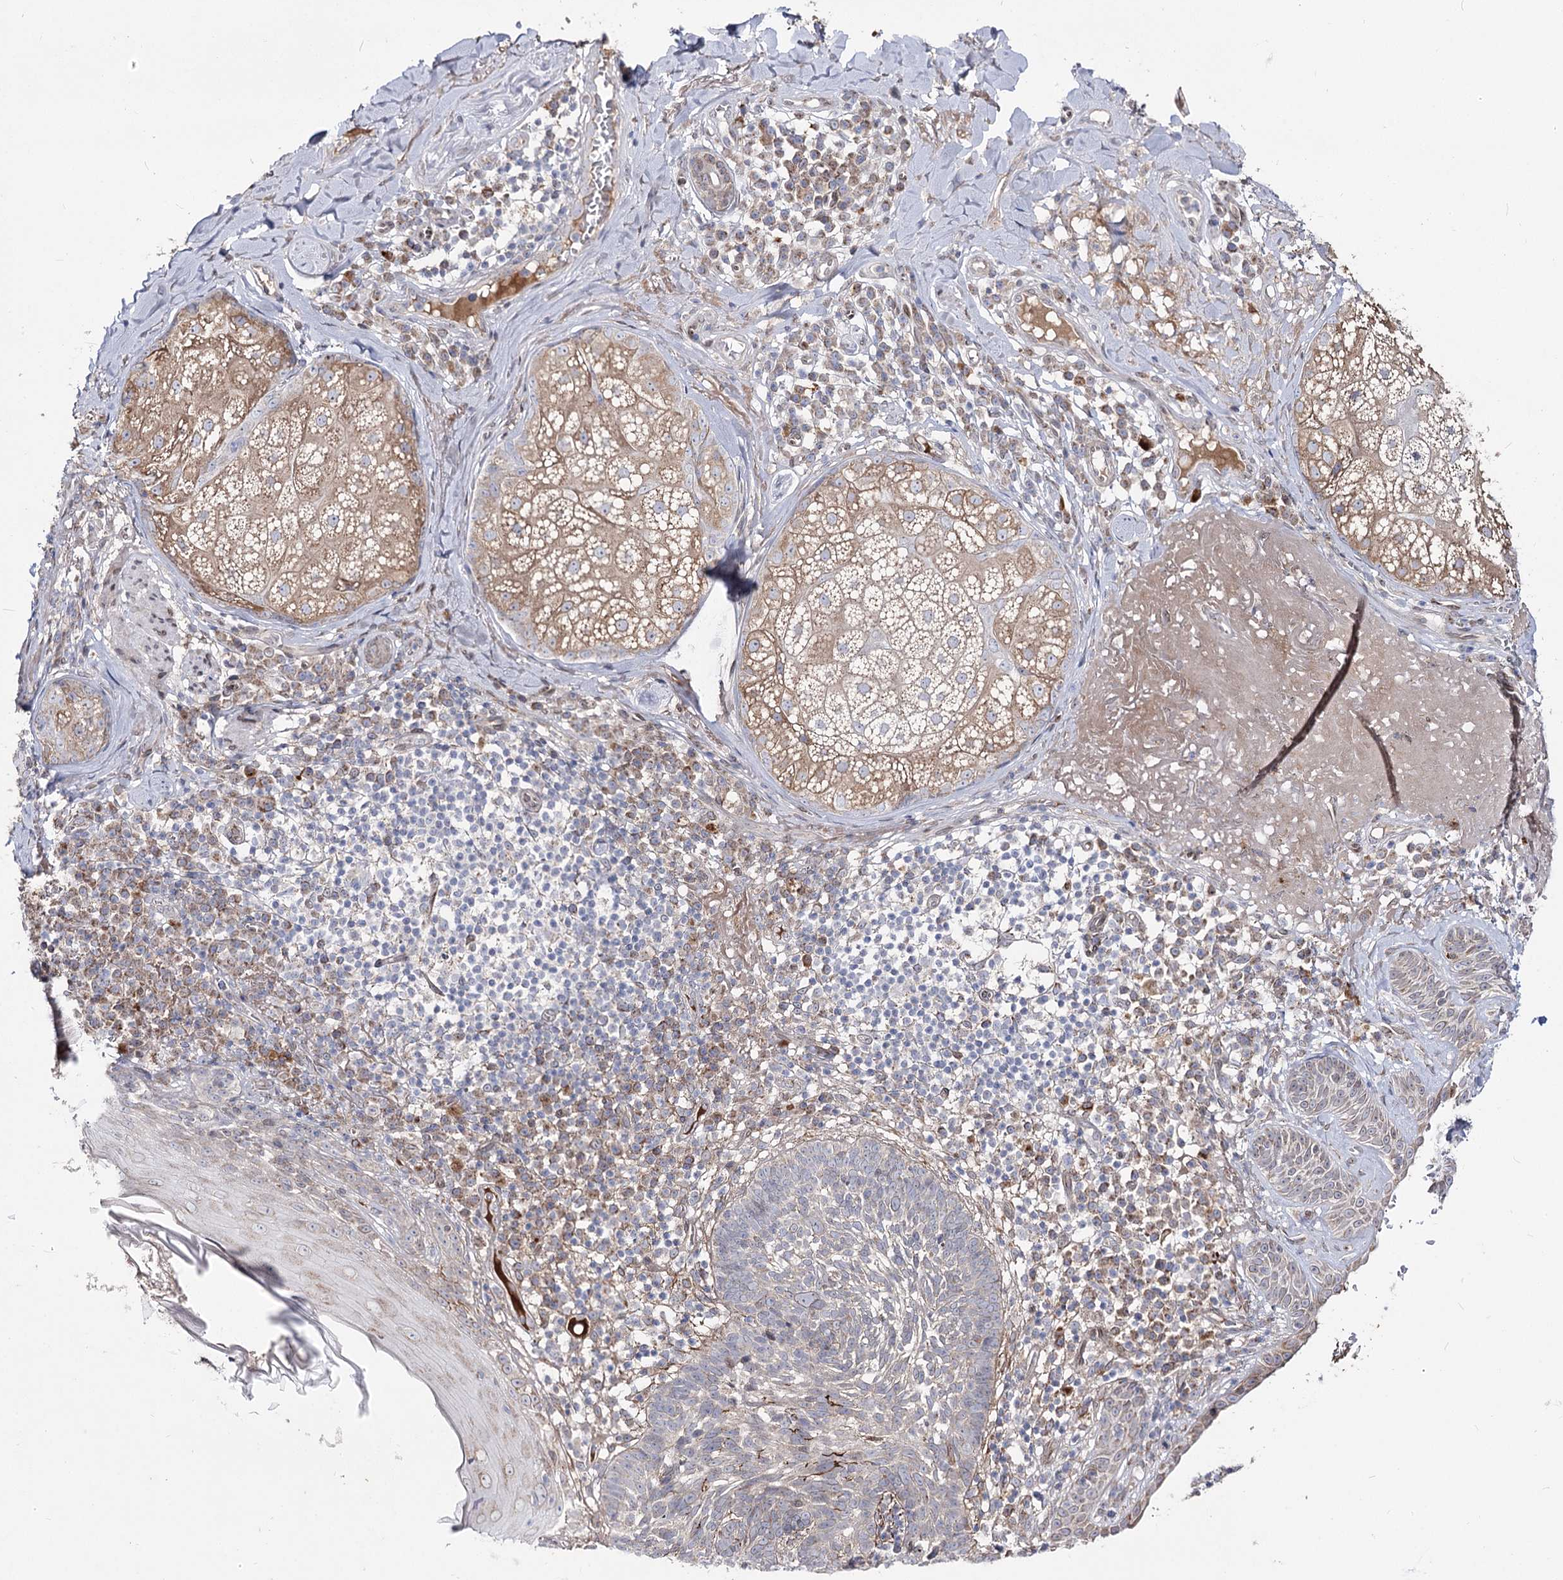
{"staining": {"intensity": "weak", "quantity": "<25%", "location": "nuclear"}, "tissue": "skin cancer", "cell_type": "Tumor cells", "image_type": "cancer", "snomed": [{"axis": "morphology", "description": "Basal cell carcinoma"}, {"axis": "topography", "description": "Skin"}], "caption": "This image is of skin basal cell carcinoma stained with IHC to label a protein in brown with the nuclei are counter-stained blue. There is no staining in tumor cells. (Brightfield microscopy of DAB IHC at high magnification).", "gene": "C11orf80", "patient": {"sex": "male", "age": 88}}